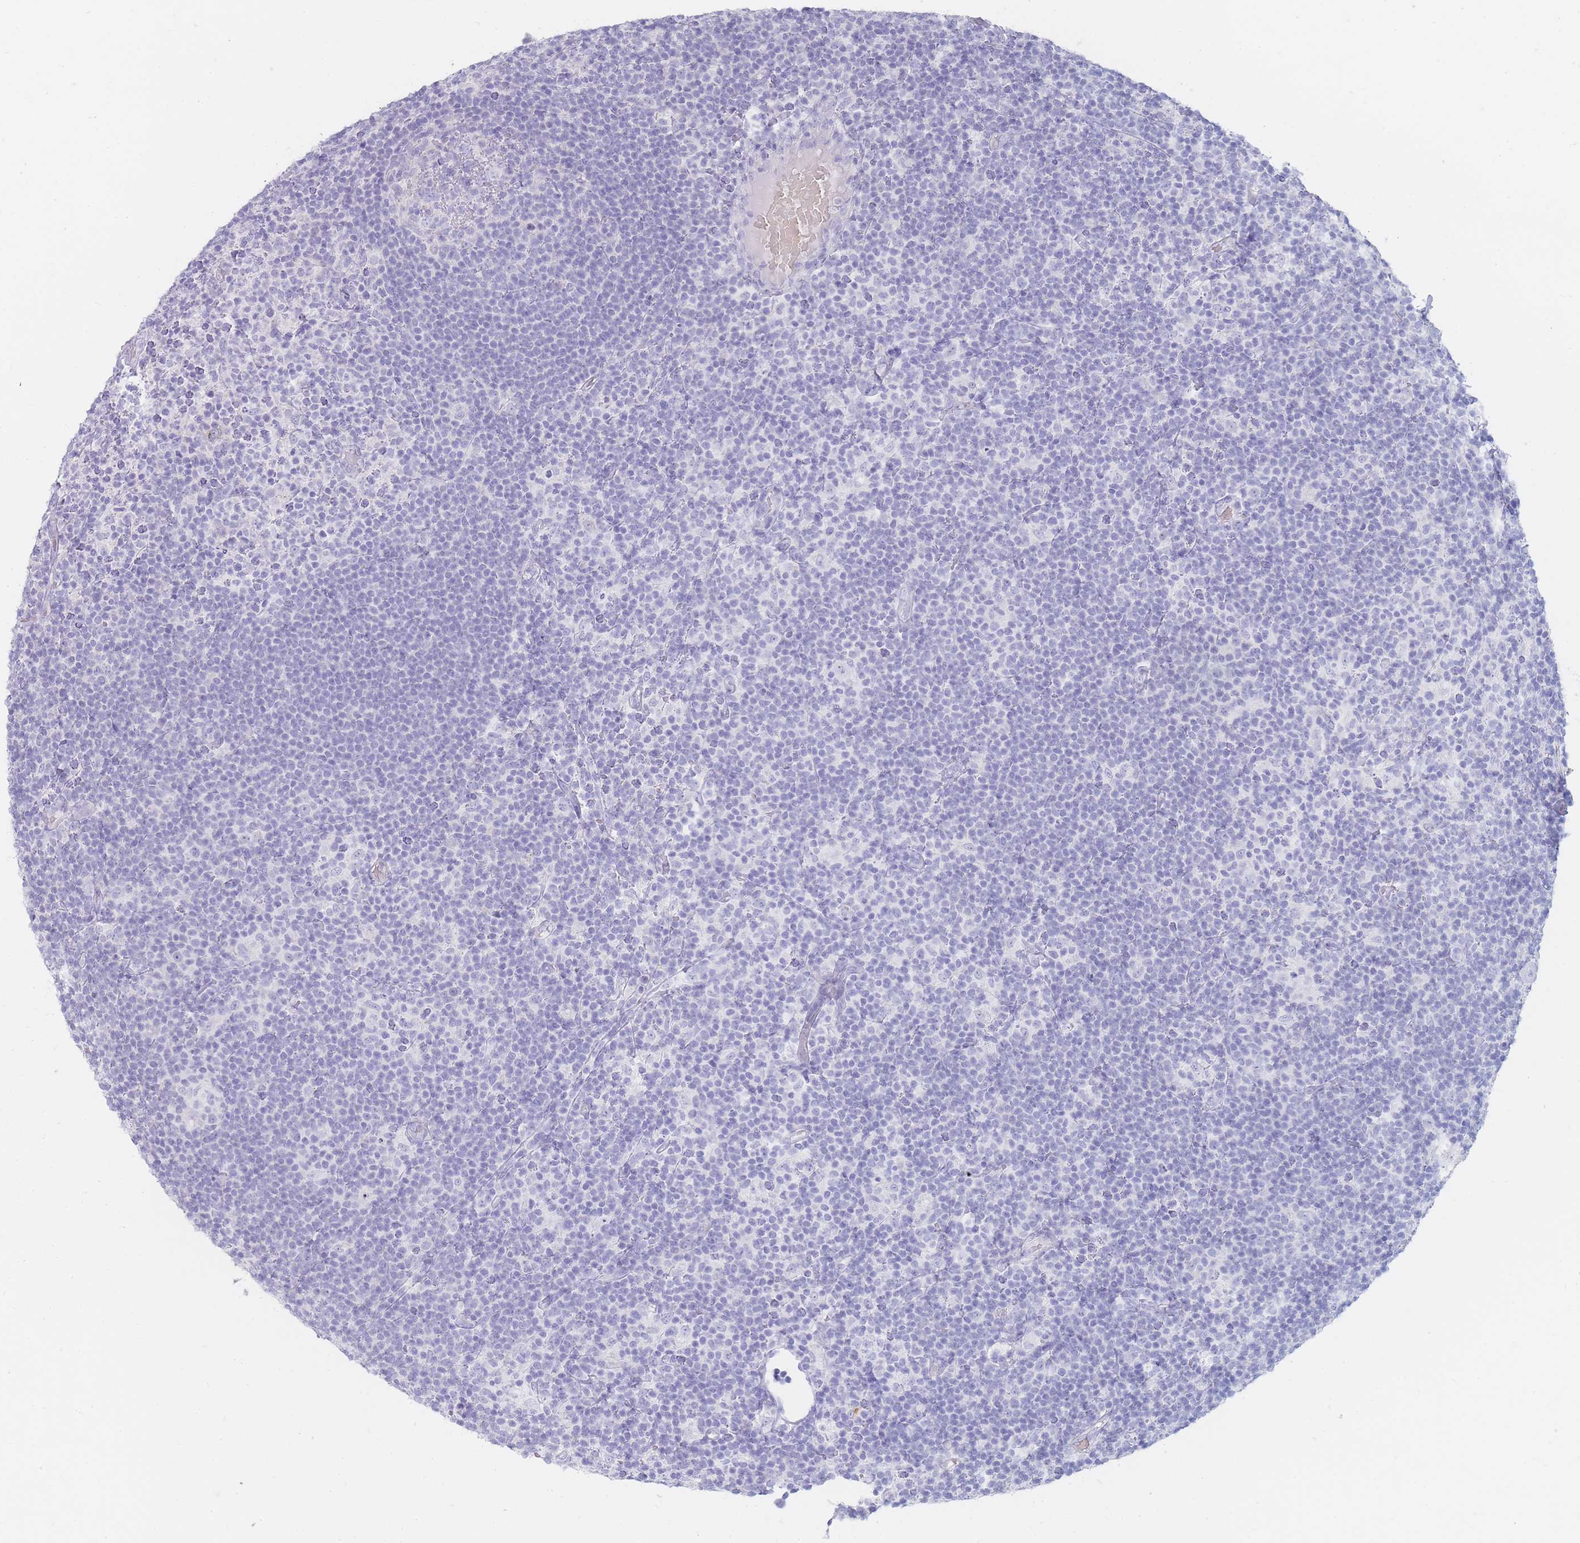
{"staining": {"intensity": "negative", "quantity": "none", "location": "none"}, "tissue": "lymphoma", "cell_type": "Tumor cells", "image_type": "cancer", "snomed": [{"axis": "morphology", "description": "Hodgkin's disease, NOS"}, {"axis": "topography", "description": "Lymph node"}], "caption": "Tumor cells show no significant protein staining in lymphoma.", "gene": "HBG2", "patient": {"sex": "female", "age": 57}}